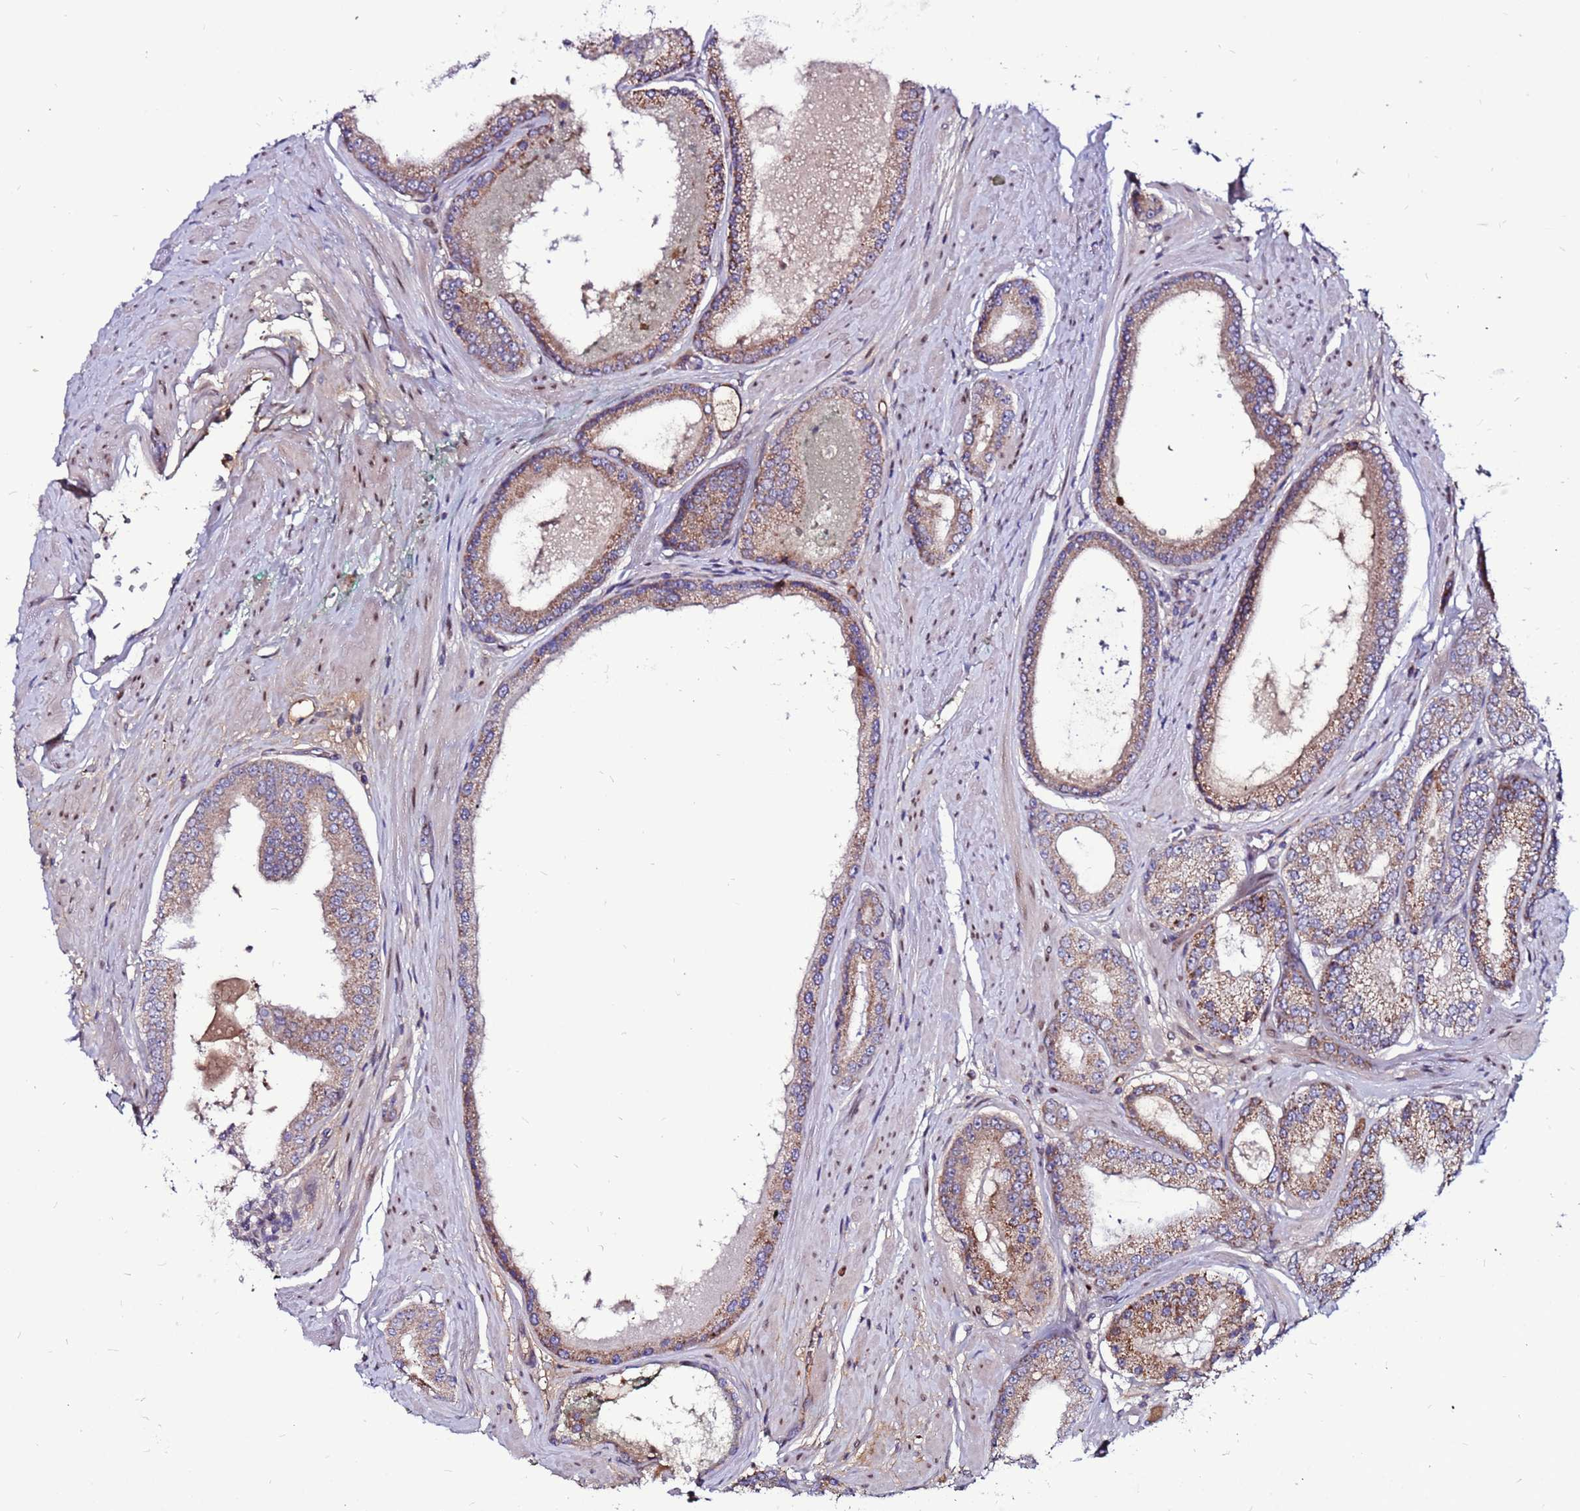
{"staining": {"intensity": "moderate", "quantity": ">75%", "location": "cytoplasmic/membranous"}, "tissue": "prostate cancer", "cell_type": "Tumor cells", "image_type": "cancer", "snomed": [{"axis": "morphology", "description": "Adenocarcinoma, High grade"}, {"axis": "topography", "description": "Prostate"}], "caption": "The immunohistochemical stain shows moderate cytoplasmic/membranous staining in tumor cells of adenocarcinoma (high-grade) (prostate) tissue. (DAB (3,3'-diaminobenzidine) = brown stain, brightfield microscopy at high magnification).", "gene": "CCDC71", "patient": {"sex": "male", "age": 59}}